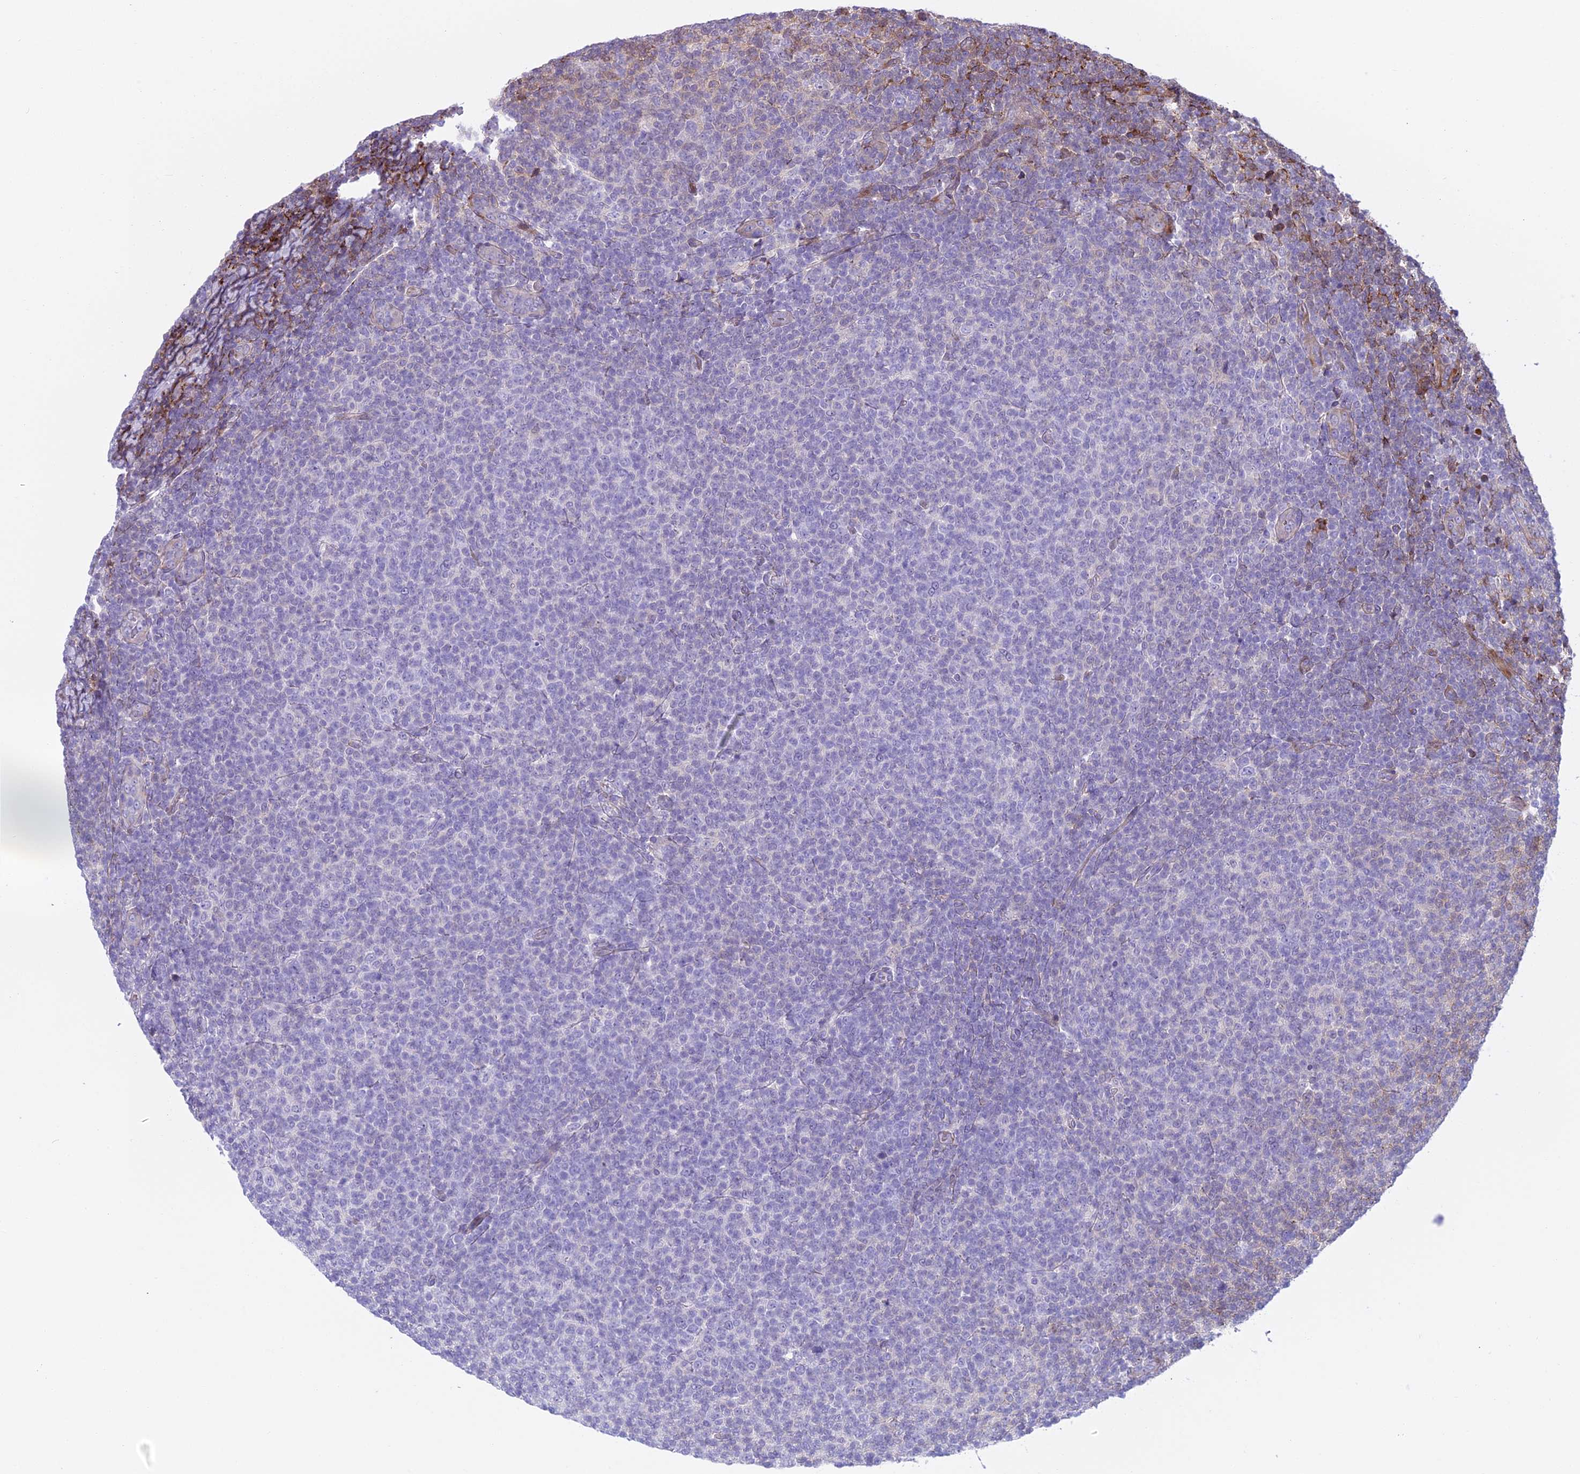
{"staining": {"intensity": "negative", "quantity": "none", "location": "none"}, "tissue": "lymphoma", "cell_type": "Tumor cells", "image_type": "cancer", "snomed": [{"axis": "morphology", "description": "Malignant lymphoma, non-Hodgkin's type, Low grade"}, {"axis": "topography", "description": "Lymph node"}], "caption": "This is an immunohistochemistry (IHC) image of human lymphoma. There is no expression in tumor cells.", "gene": "PCDHB14", "patient": {"sex": "male", "age": 66}}